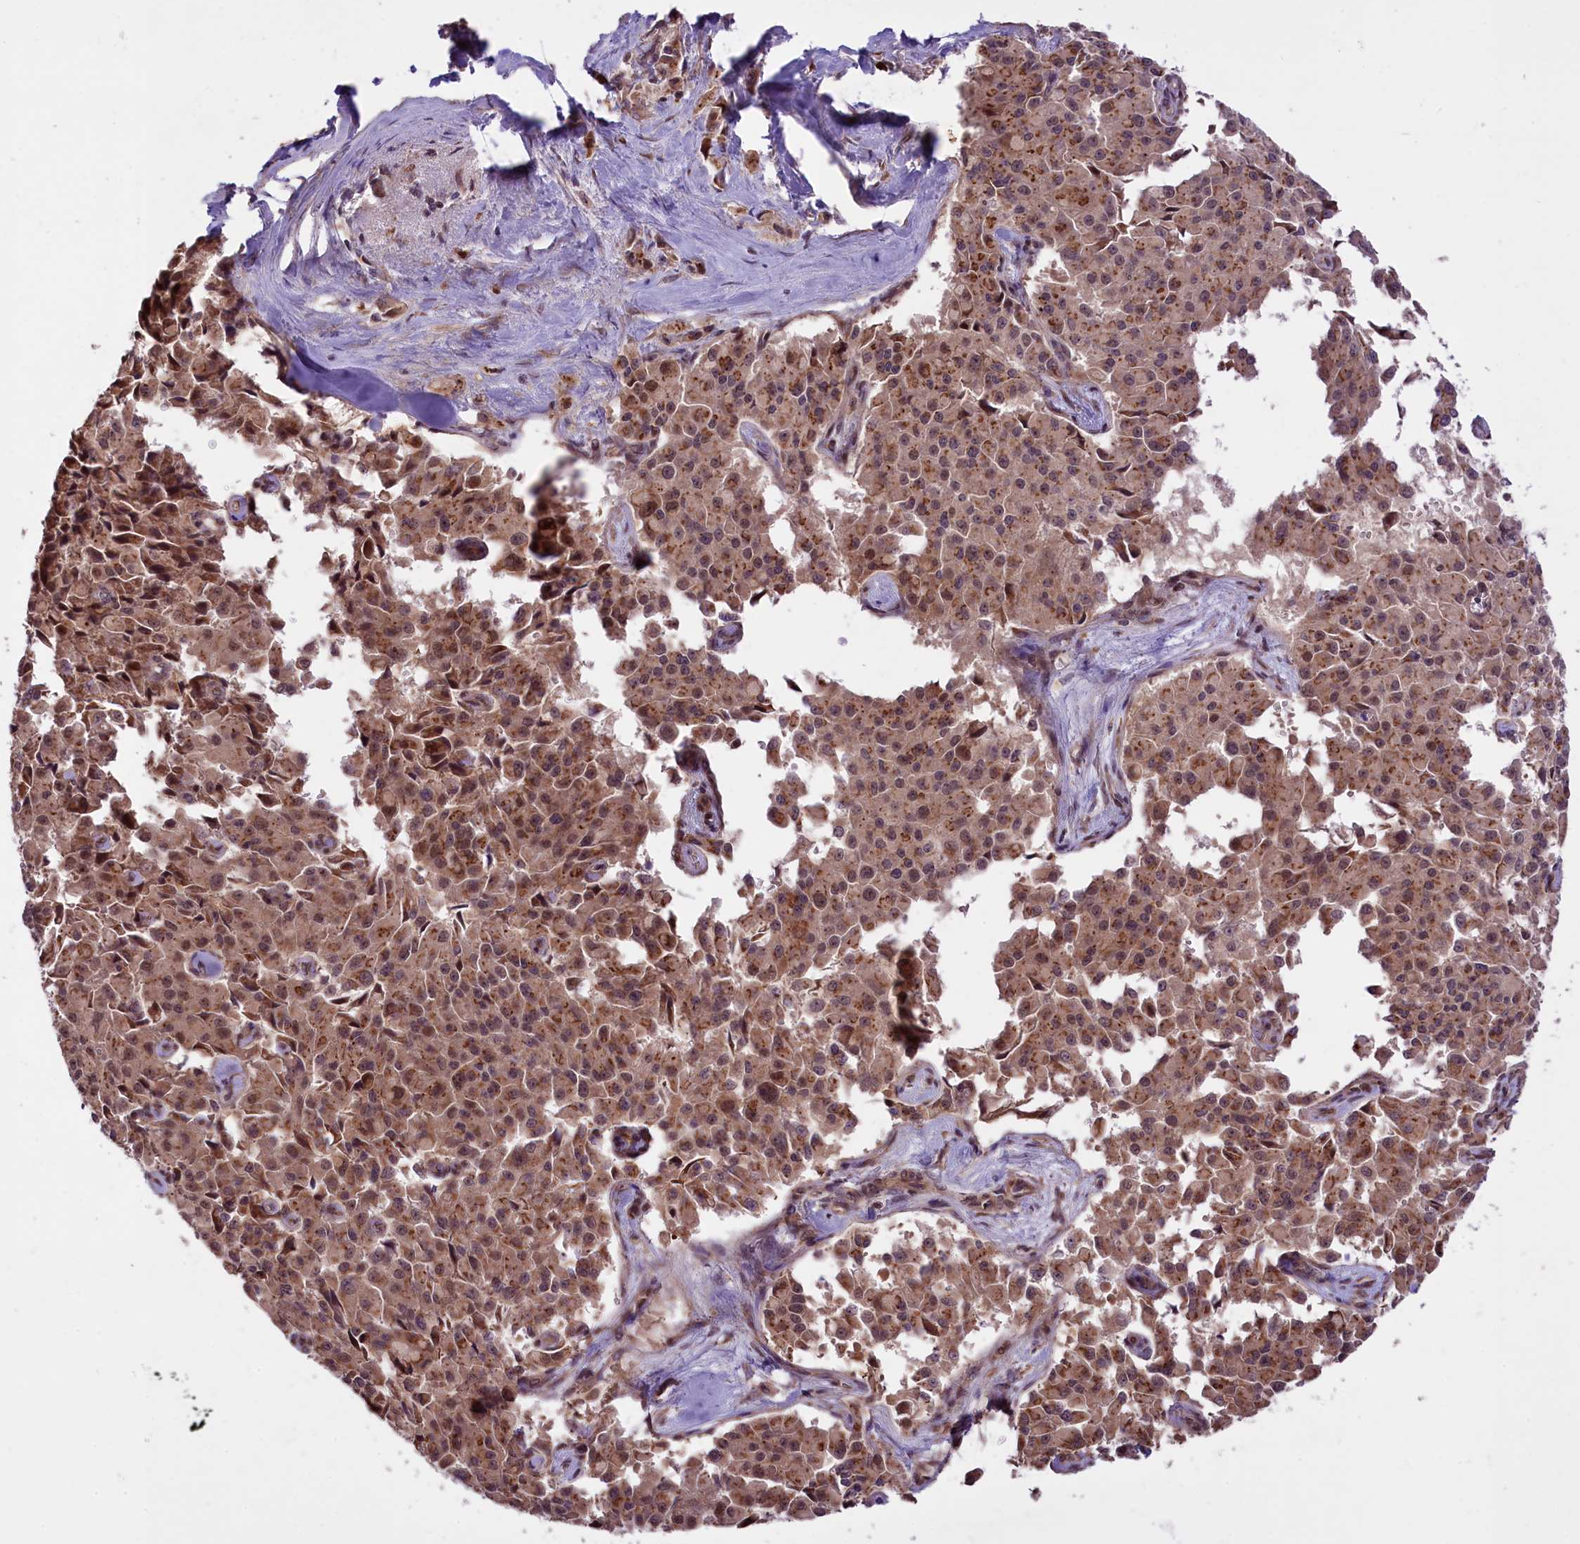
{"staining": {"intensity": "moderate", "quantity": ">75%", "location": "cytoplasmic/membranous,nuclear"}, "tissue": "pancreatic cancer", "cell_type": "Tumor cells", "image_type": "cancer", "snomed": [{"axis": "morphology", "description": "Adenocarcinoma, NOS"}, {"axis": "topography", "description": "Pancreas"}], "caption": "This photomicrograph exhibits IHC staining of pancreatic cancer, with medium moderate cytoplasmic/membranous and nuclear staining in about >75% of tumor cells.", "gene": "HDAC5", "patient": {"sex": "male", "age": 65}}